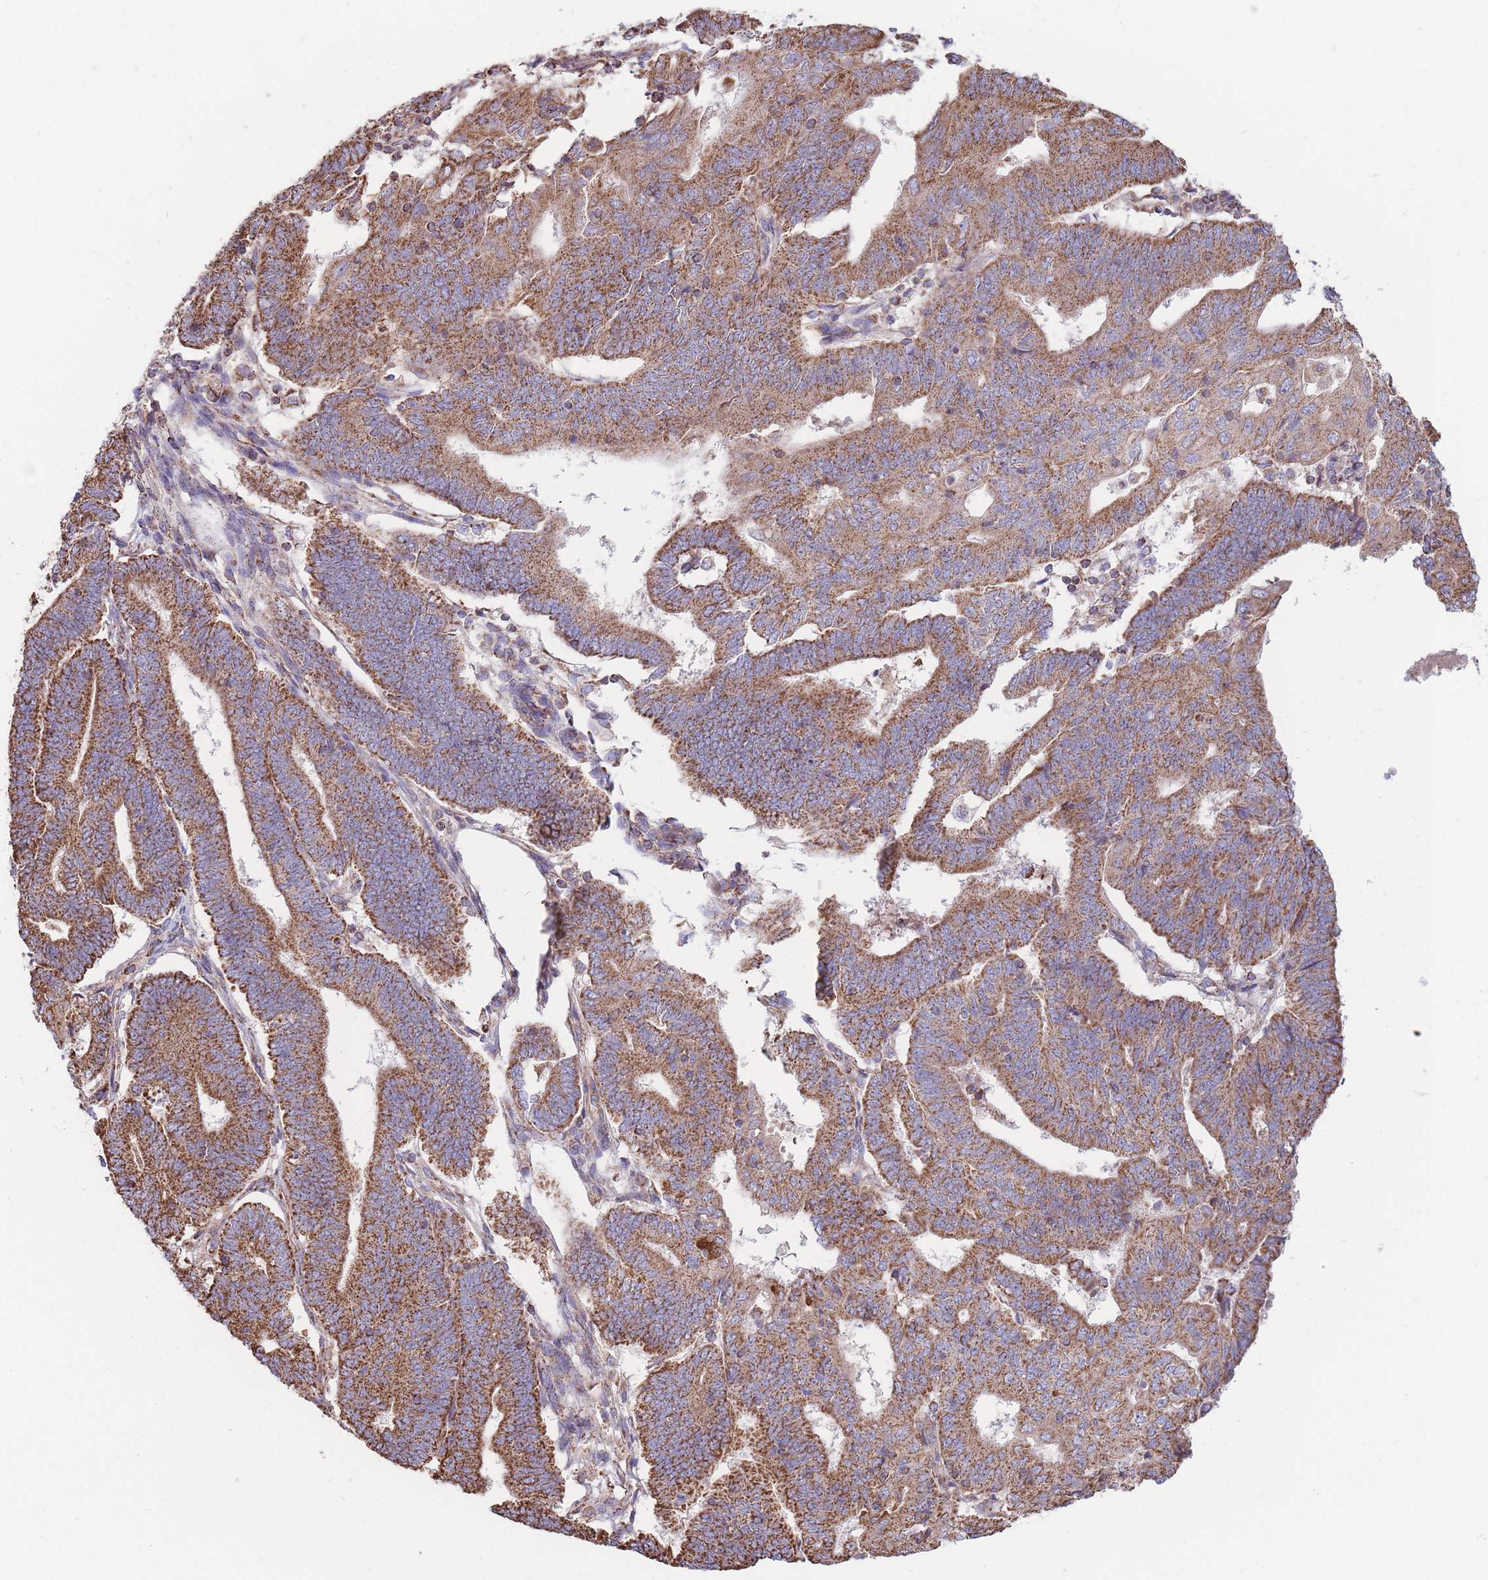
{"staining": {"intensity": "moderate", "quantity": ">75%", "location": "cytoplasmic/membranous"}, "tissue": "endometrial cancer", "cell_type": "Tumor cells", "image_type": "cancer", "snomed": [{"axis": "morphology", "description": "Adenocarcinoma, NOS"}, {"axis": "topography", "description": "Endometrium"}], "caption": "Approximately >75% of tumor cells in adenocarcinoma (endometrial) demonstrate moderate cytoplasmic/membranous protein staining as visualized by brown immunohistochemical staining.", "gene": "FKBP8", "patient": {"sex": "female", "age": 70}}